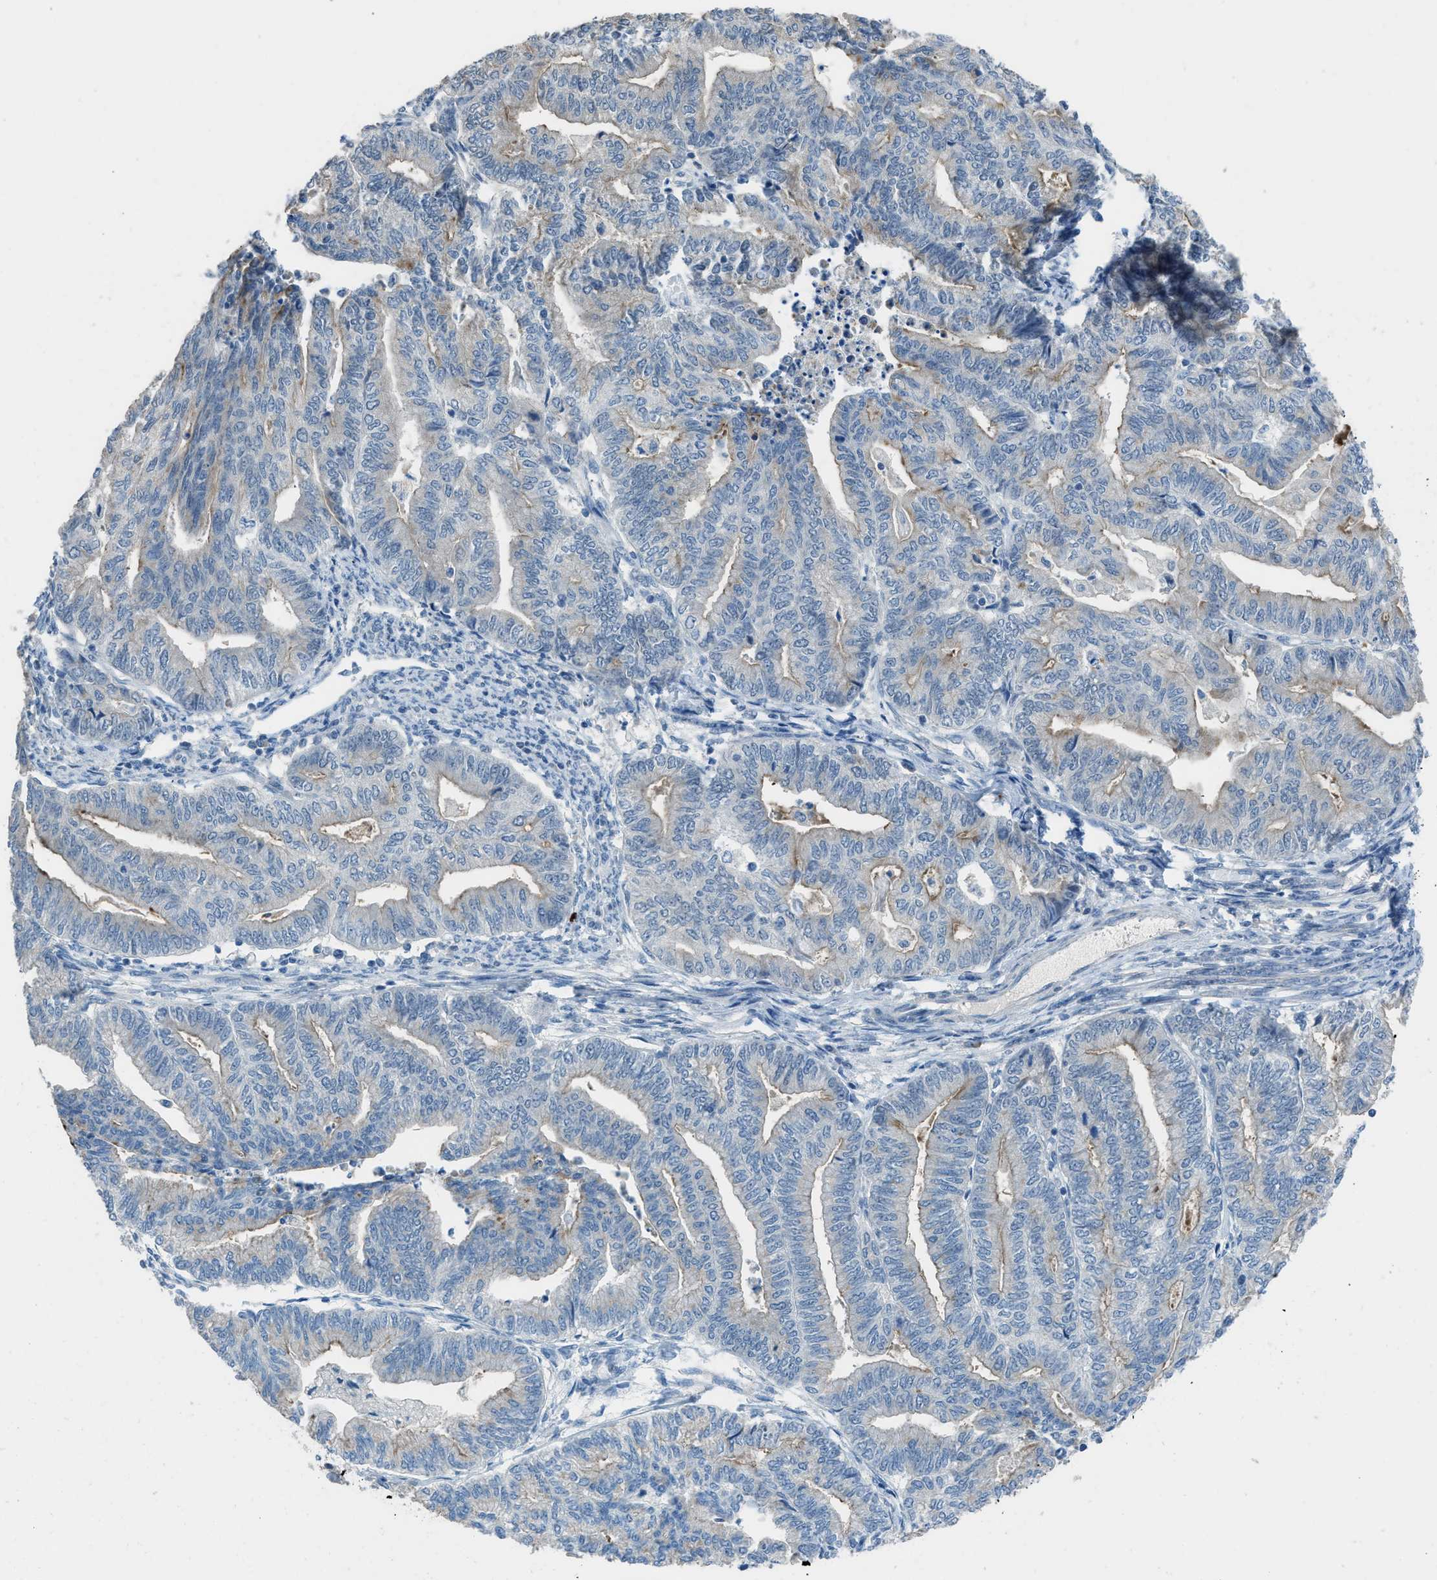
{"staining": {"intensity": "weak", "quantity": "25%-75%", "location": "cytoplasmic/membranous"}, "tissue": "endometrial cancer", "cell_type": "Tumor cells", "image_type": "cancer", "snomed": [{"axis": "morphology", "description": "Adenocarcinoma, NOS"}, {"axis": "topography", "description": "Endometrium"}], "caption": "IHC photomicrograph of human endometrial cancer stained for a protein (brown), which exhibits low levels of weak cytoplasmic/membranous staining in approximately 25%-75% of tumor cells.", "gene": "TIMD4", "patient": {"sex": "female", "age": 79}}